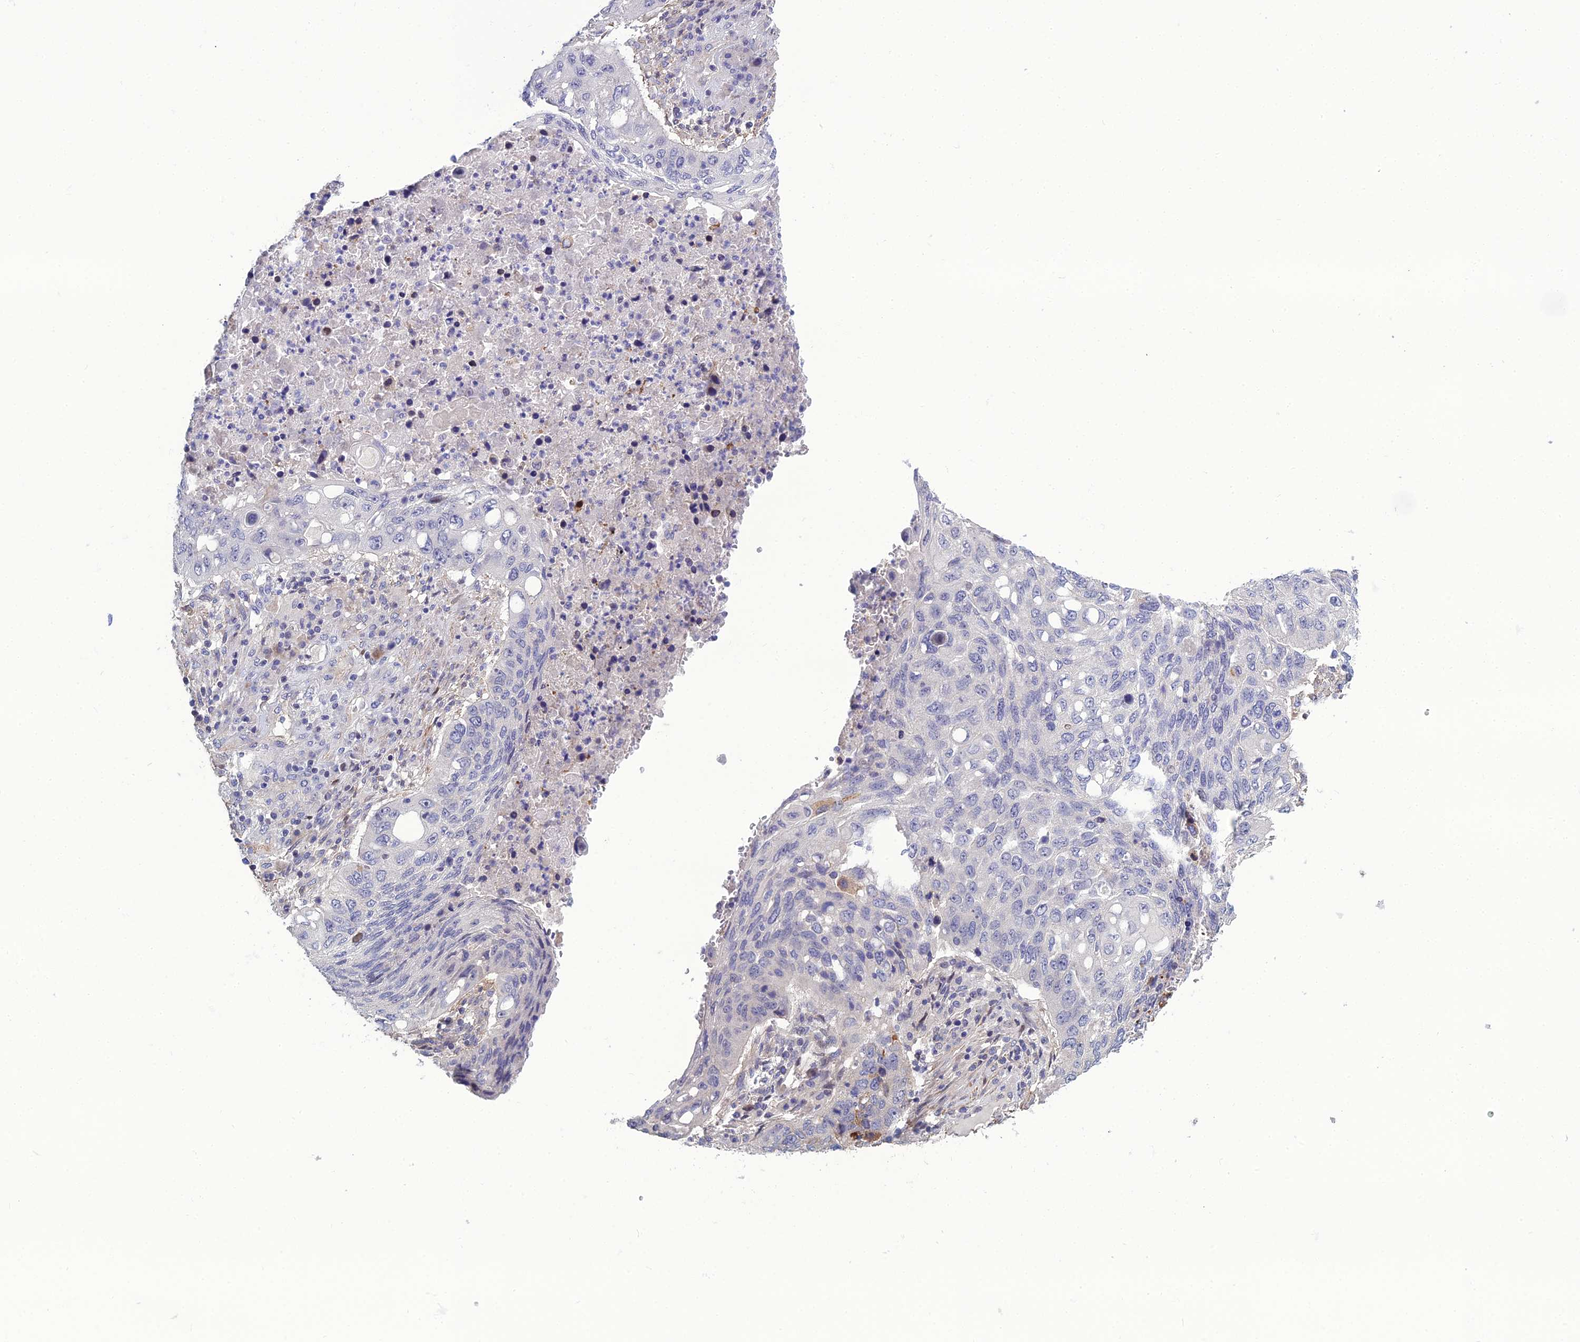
{"staining": {"intensity": "negative", "quantity": "none", "location": "none"}, "tissue": "lung cancer", "cell_type": "Tumor cells", "image_type": "cancer", "snomed": [{"axis": "morphology", "description": "Squamous cell carcinoma, NOS"}, {"axis": "topography", "description": "Lung"}], "caption": "Photomicrograph shows no significant protein positivity in tumor cells of lung squamous cell carcinoma.", "gene": "LZTS2", "patient": {"sex": "female", "age": 63}}